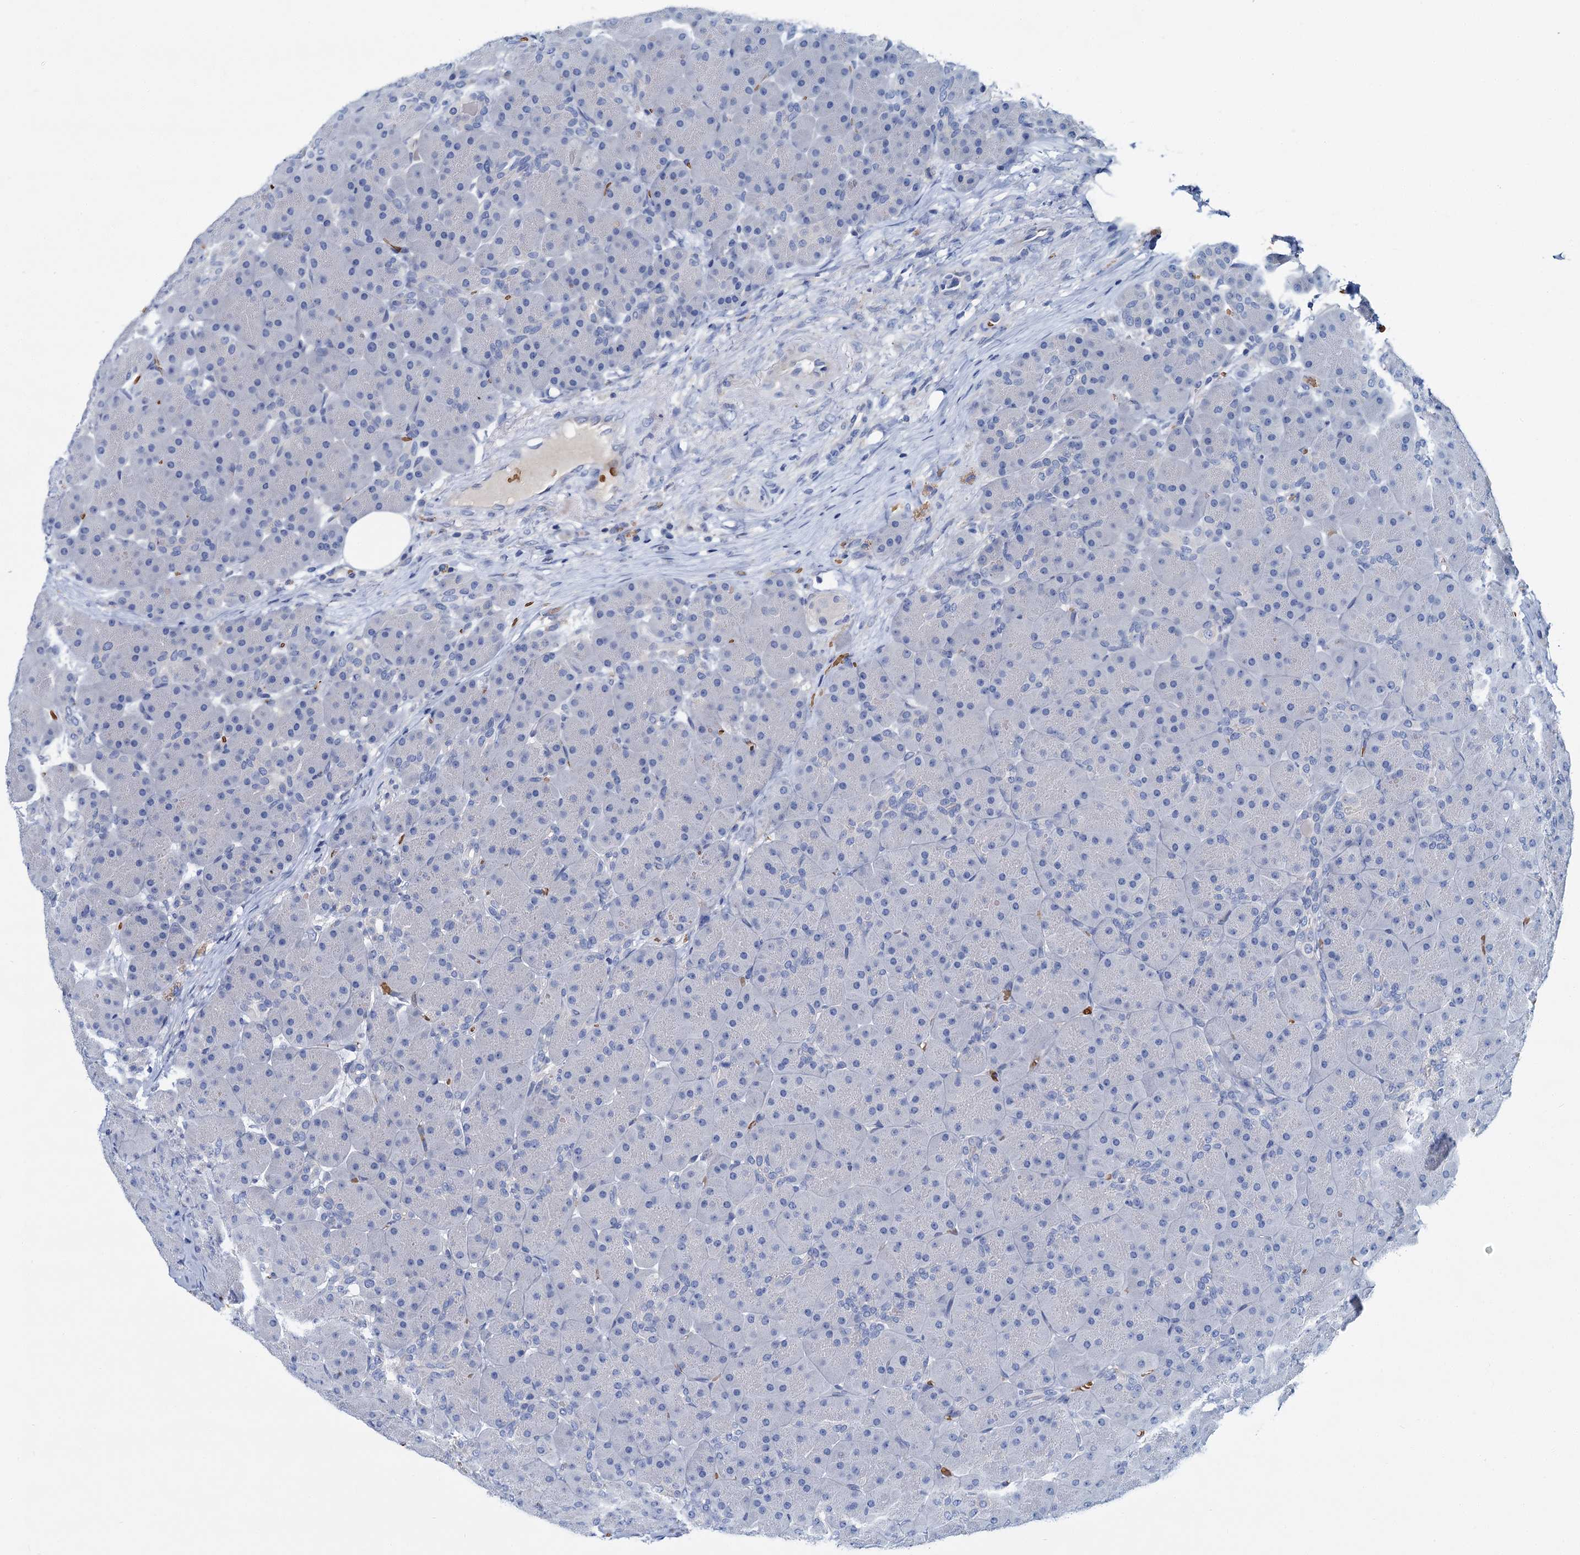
{"staining": {"intensity": "negative", "quantity": "none", "location": "none"}, "tissue": "pancreas", "cell_type": "Exocrine glandular cells", "image_type": "normal", "snomed": [{"axis": "morphology", "description": "Normal tissue, NOS"}, {"axis": "topography", "description": "Pancreas"}], "caption": "The photomicrograph reveals no staining of exocrine glandular cells in normal pancreas.", "gene": "ATG2A", "patient": {"sex": "male", "age": 66}}